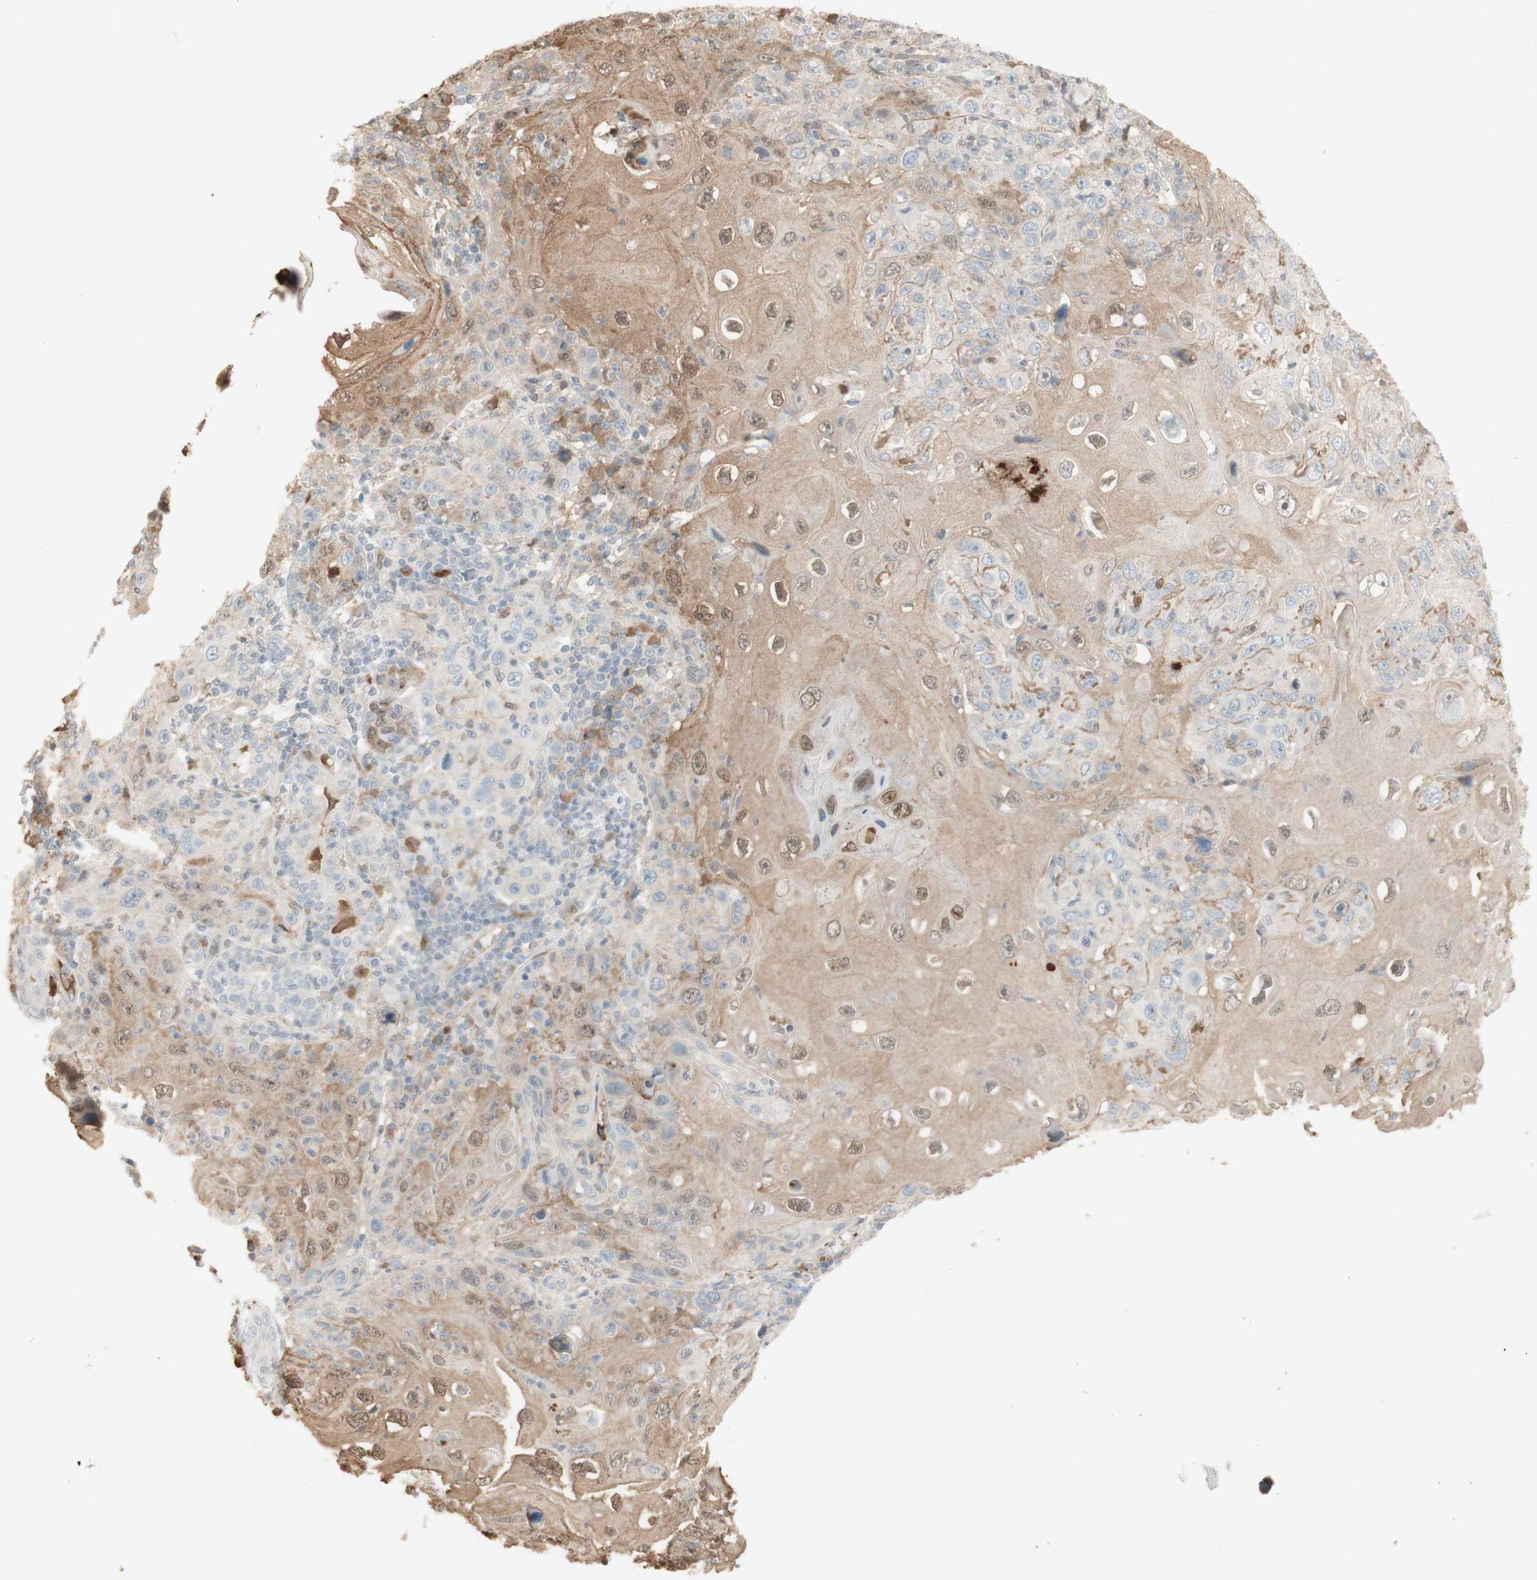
{"staining": {"intensity": "weak", "quantity": "25%-75%", "location": "cytoplasmic/membranous,nuclear"}, "tissue": "skin cancer", "cell_type": "Tumor cells", "image_type": "cancer", "snomed": [{"axis": "morphology", "description": "Squamous cell carcinoma, NOS"}, {"axis": "topography", "description": "Skin"}], "caption": "IHC (DAB (3,3'-diaminobenzidine)) staining of skin squamous cell carcinoma exhibits weak cytoplasmic/membranous and nuclear protein expression in about 25%-75% of tumor cells.", "gene": "NID1", "patient": {"sex": "female", "age": 88}}